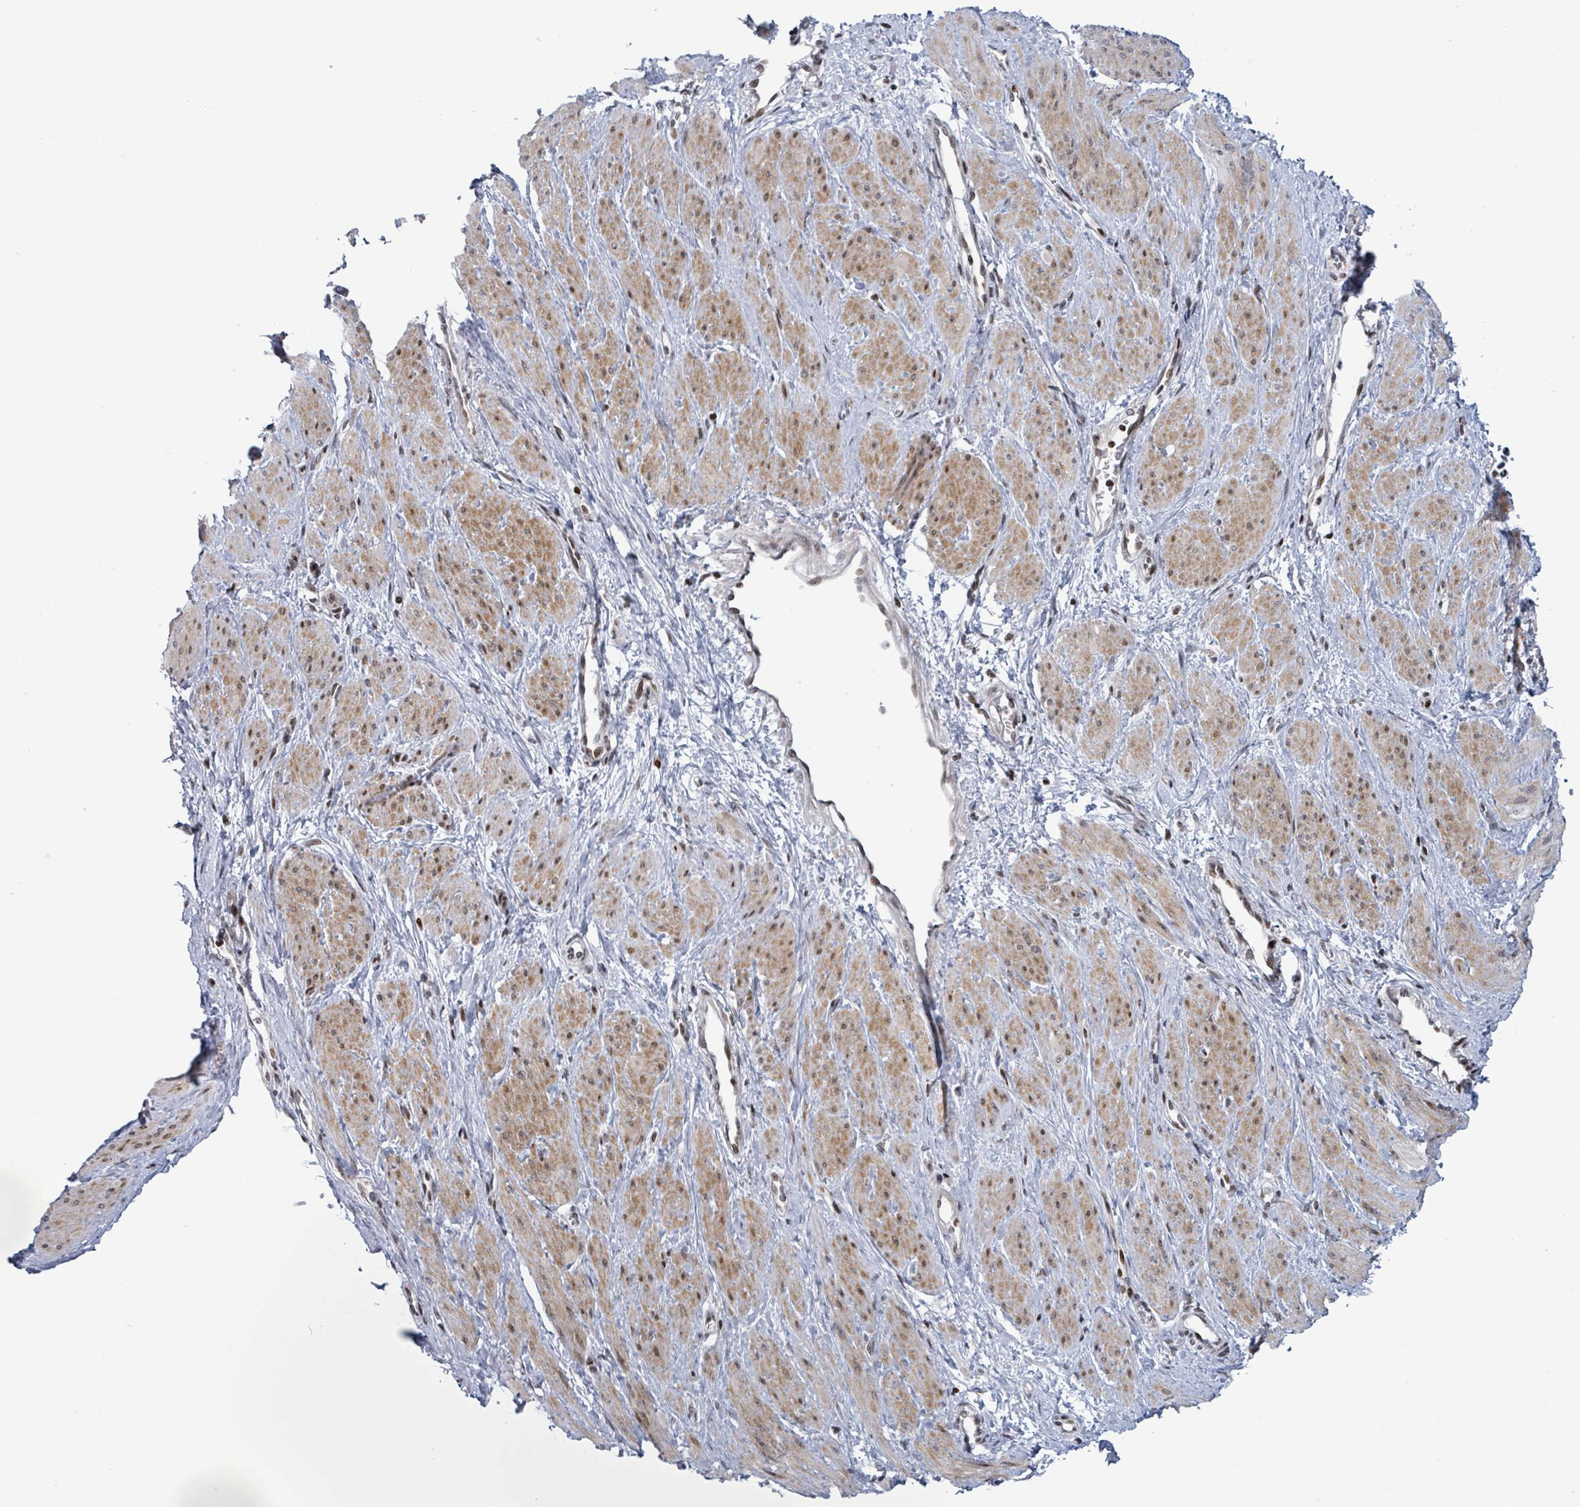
{"staining": {"intensity": "moderate", "quantity": ">75%", "location": "cytoplasmic/membranous,nuclear"}, "tissue": "smooth muscle", "cell_type": "Smooth muscle cells", "image_type": "normal", "snomed": [{"axis": "morphology", "description": "Normal tissue, NOS"}, {"axis": "topography", "description": "Smooth muscle"}, {"axis": "topography", "description": "Uterus"}], "caption": "The micrograph displays immunohistochemical staining of normal smooth muscle. There is moderate cytoplasmic/membranous,nuclear expression is identified in approximately >75% of smooth muscle cells.", "gene": "FNDC4", "patient": {"sex": "female", "age": 39}}